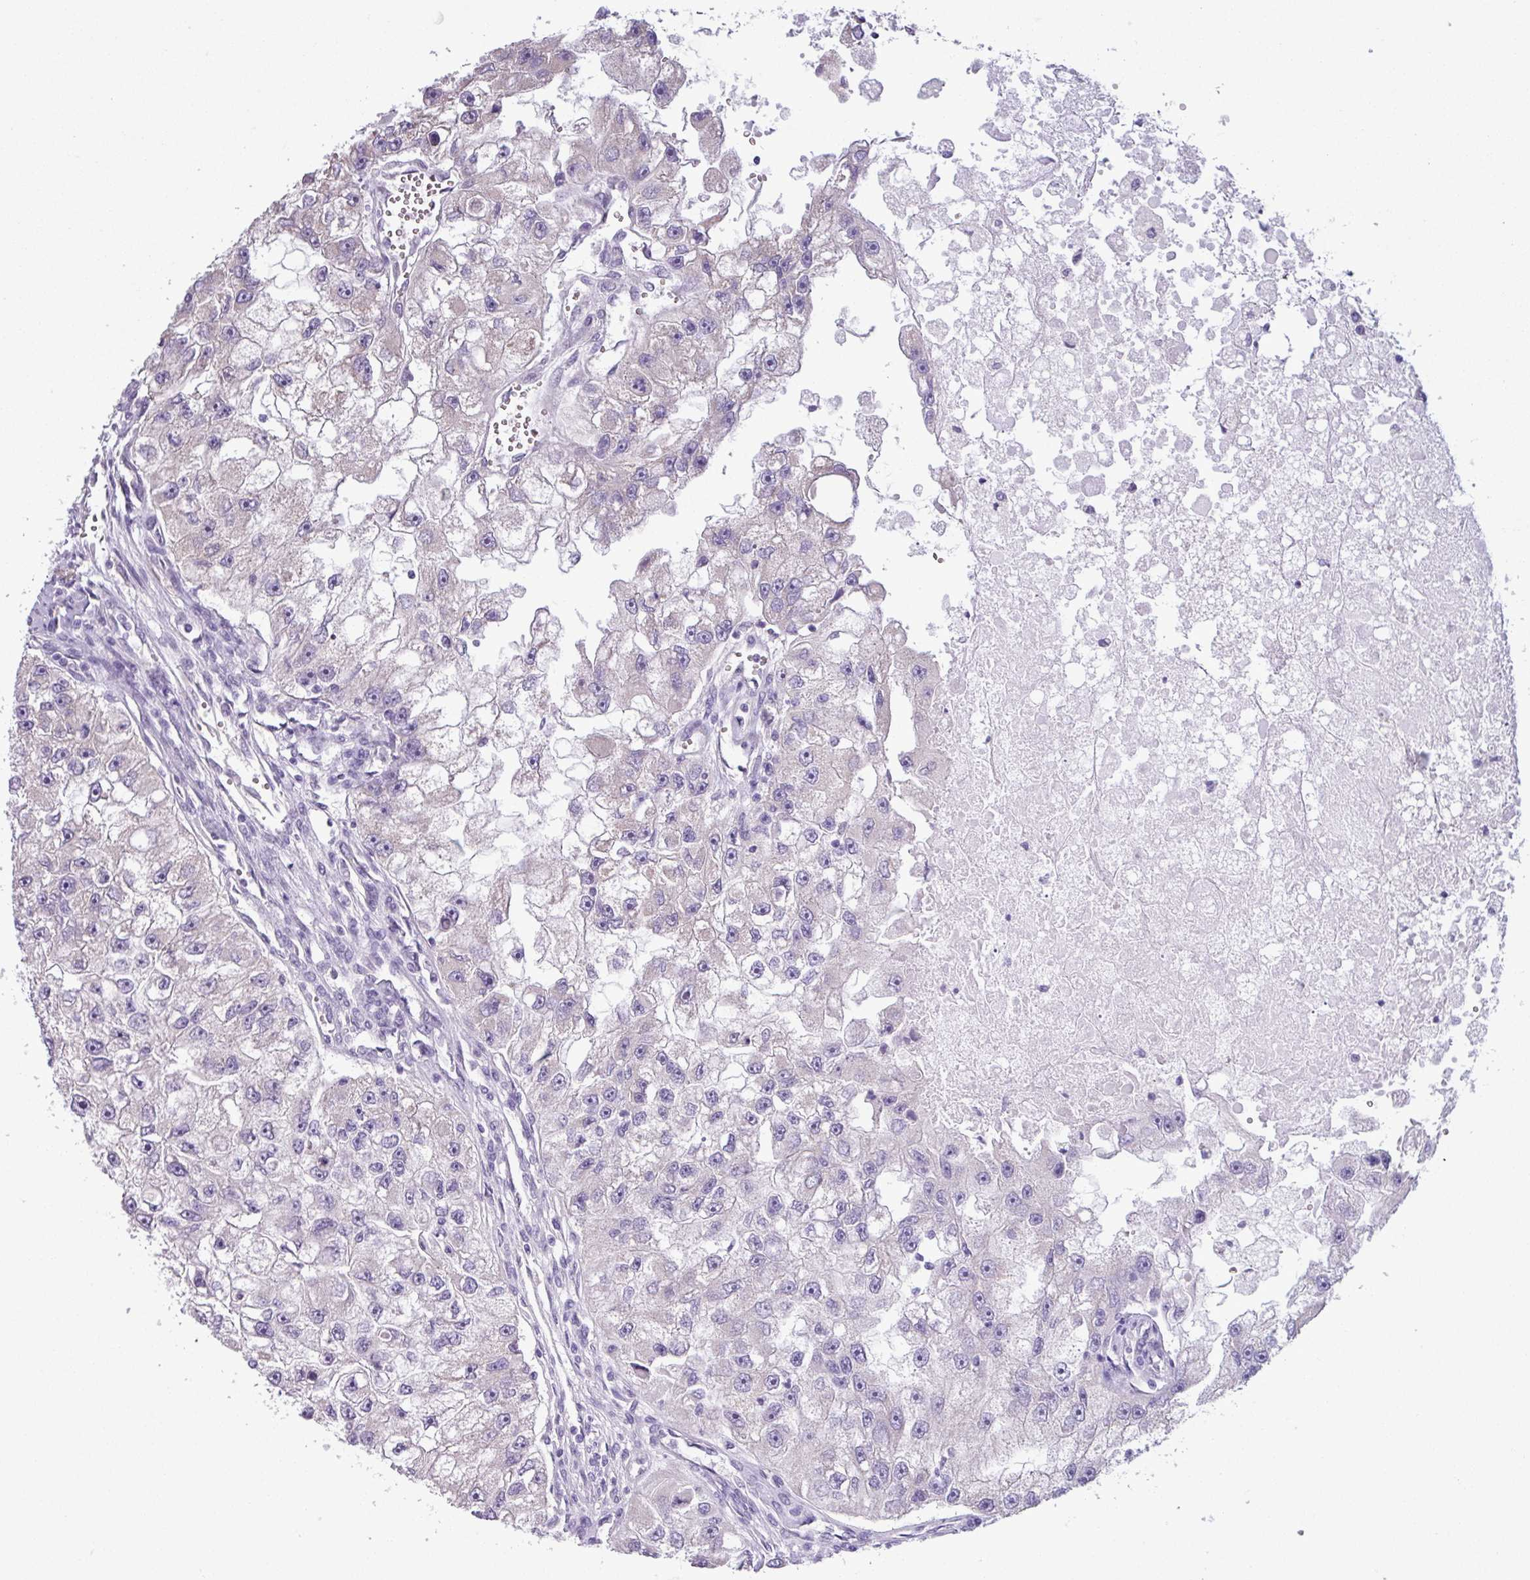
{"staining": {"intensity": "negative", "quantity": "none", "location": "none"}, "tissue": "renal cancer", "cell_type": "Tumor cells", "image_type": "cancer", "snomed": [{"axis": "morphology", "description": "Adenocarcinoma, NOS"}, {"axis": "topography", "description": "Kidney"}], "caption": "Adenocarcinoma (renal) stained for a protein using immunohistochemistry shows no positivity tumor cells.", "gene": "C20orf27", "patient": {"sex": "male", "age": 63}}